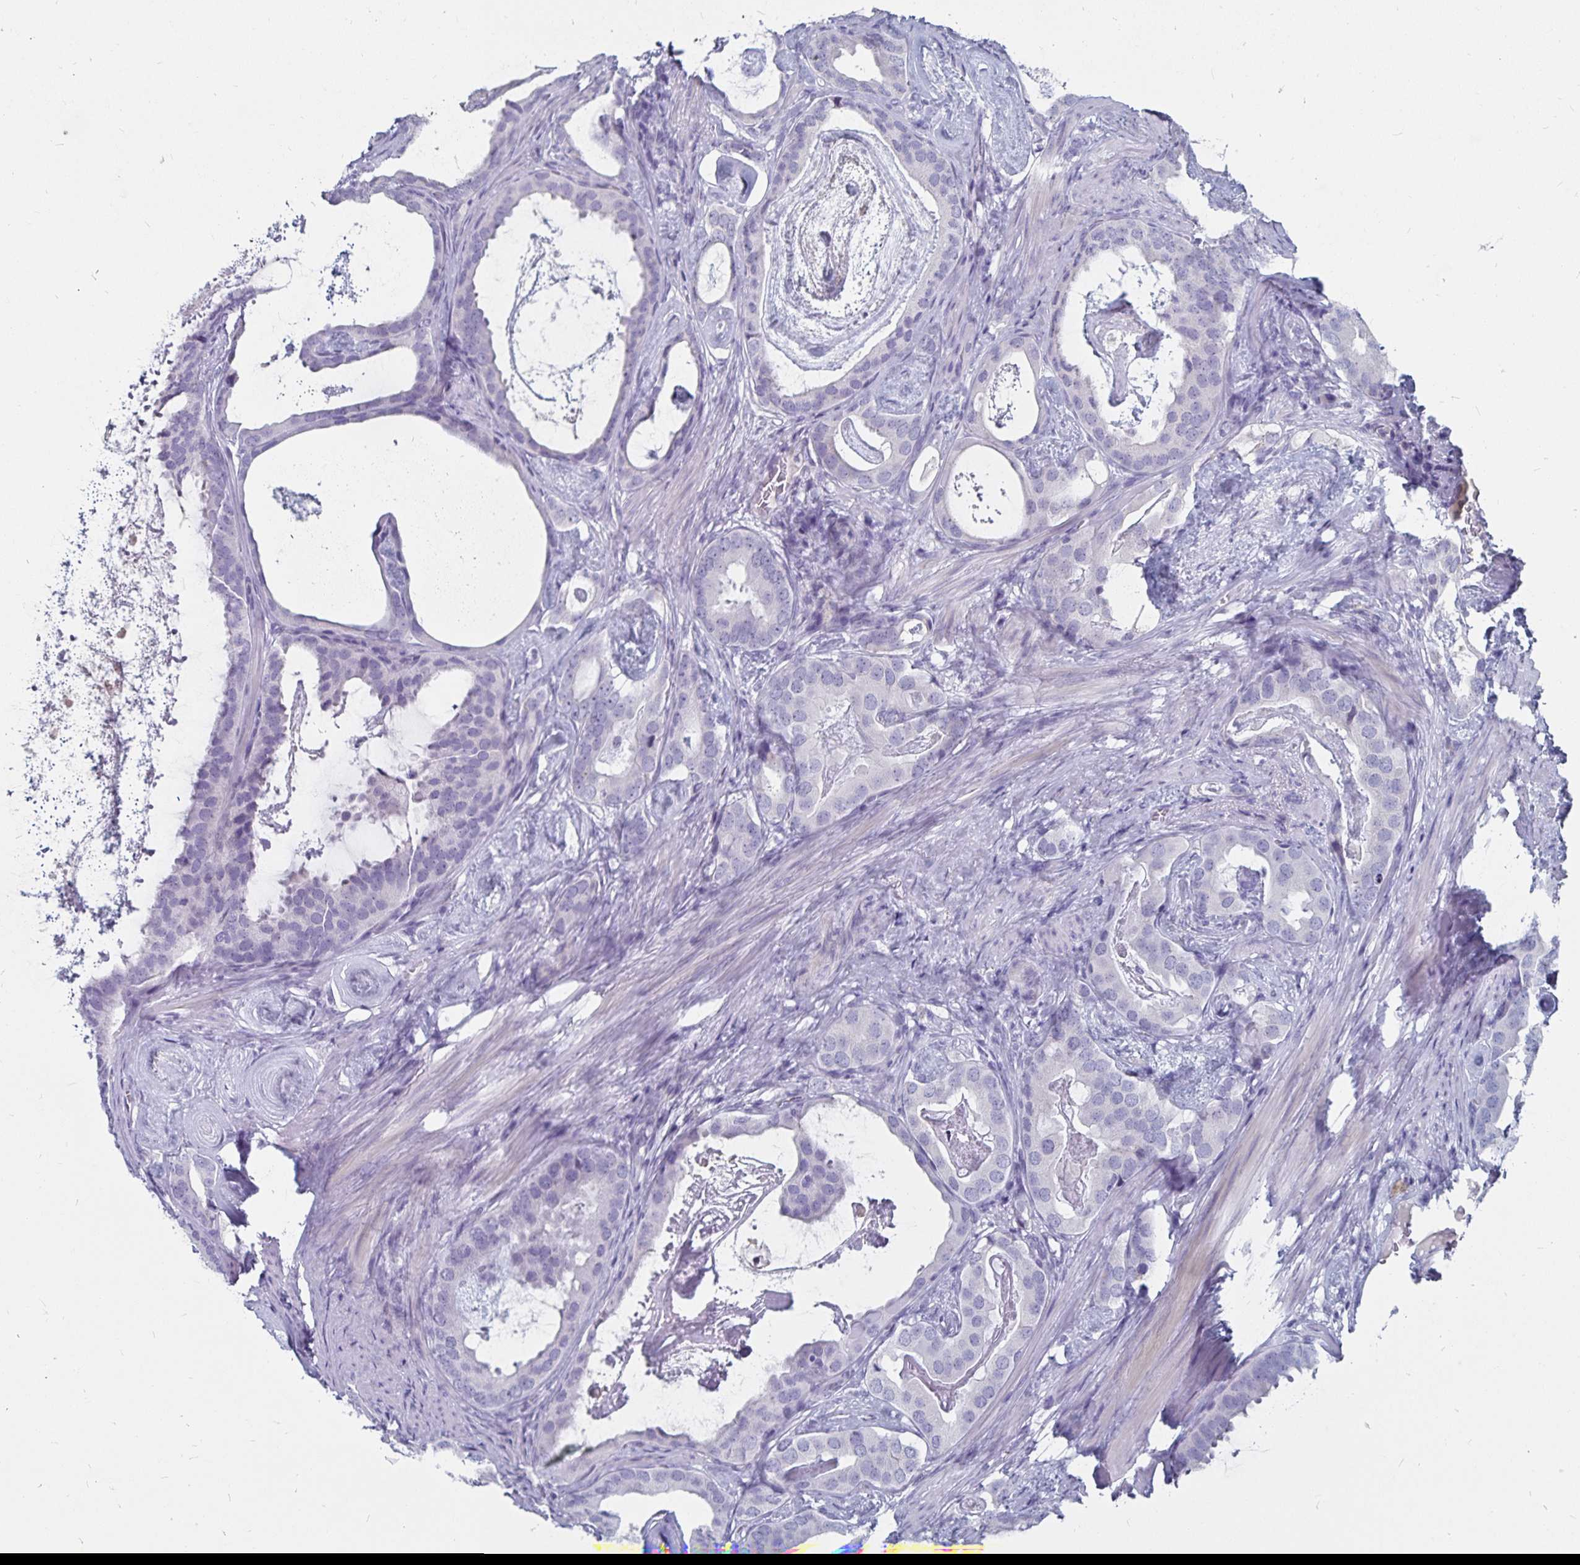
{"staining": {"intensity": "negative", "quantity": "none", "location": "none"}, "tissue": "prostate cancer", "cell_type": "Tumor cells", "image_type": "cancer", "snomed": [{"axis": "morphology", "description": "Adenocarcinoma, Low grade"}, {"axis": "topography", "description": "Prostate and seminal vesicle, NOS"}], "caption": "An immunohistochemistry (IHC) histopathology image of prostate cancer (low-grade adenocarcinoma) is shown. There is no staining in tumor cells of prostate cancer (low-grade adenocarcinoma). Brightfield microscopy of immunohistochemistry stained with DAB (brown) and hematoxylin (blue), captured at high magnification.", "gene": "CFAP69", "patient": {"sex": "male", "age": 71}}